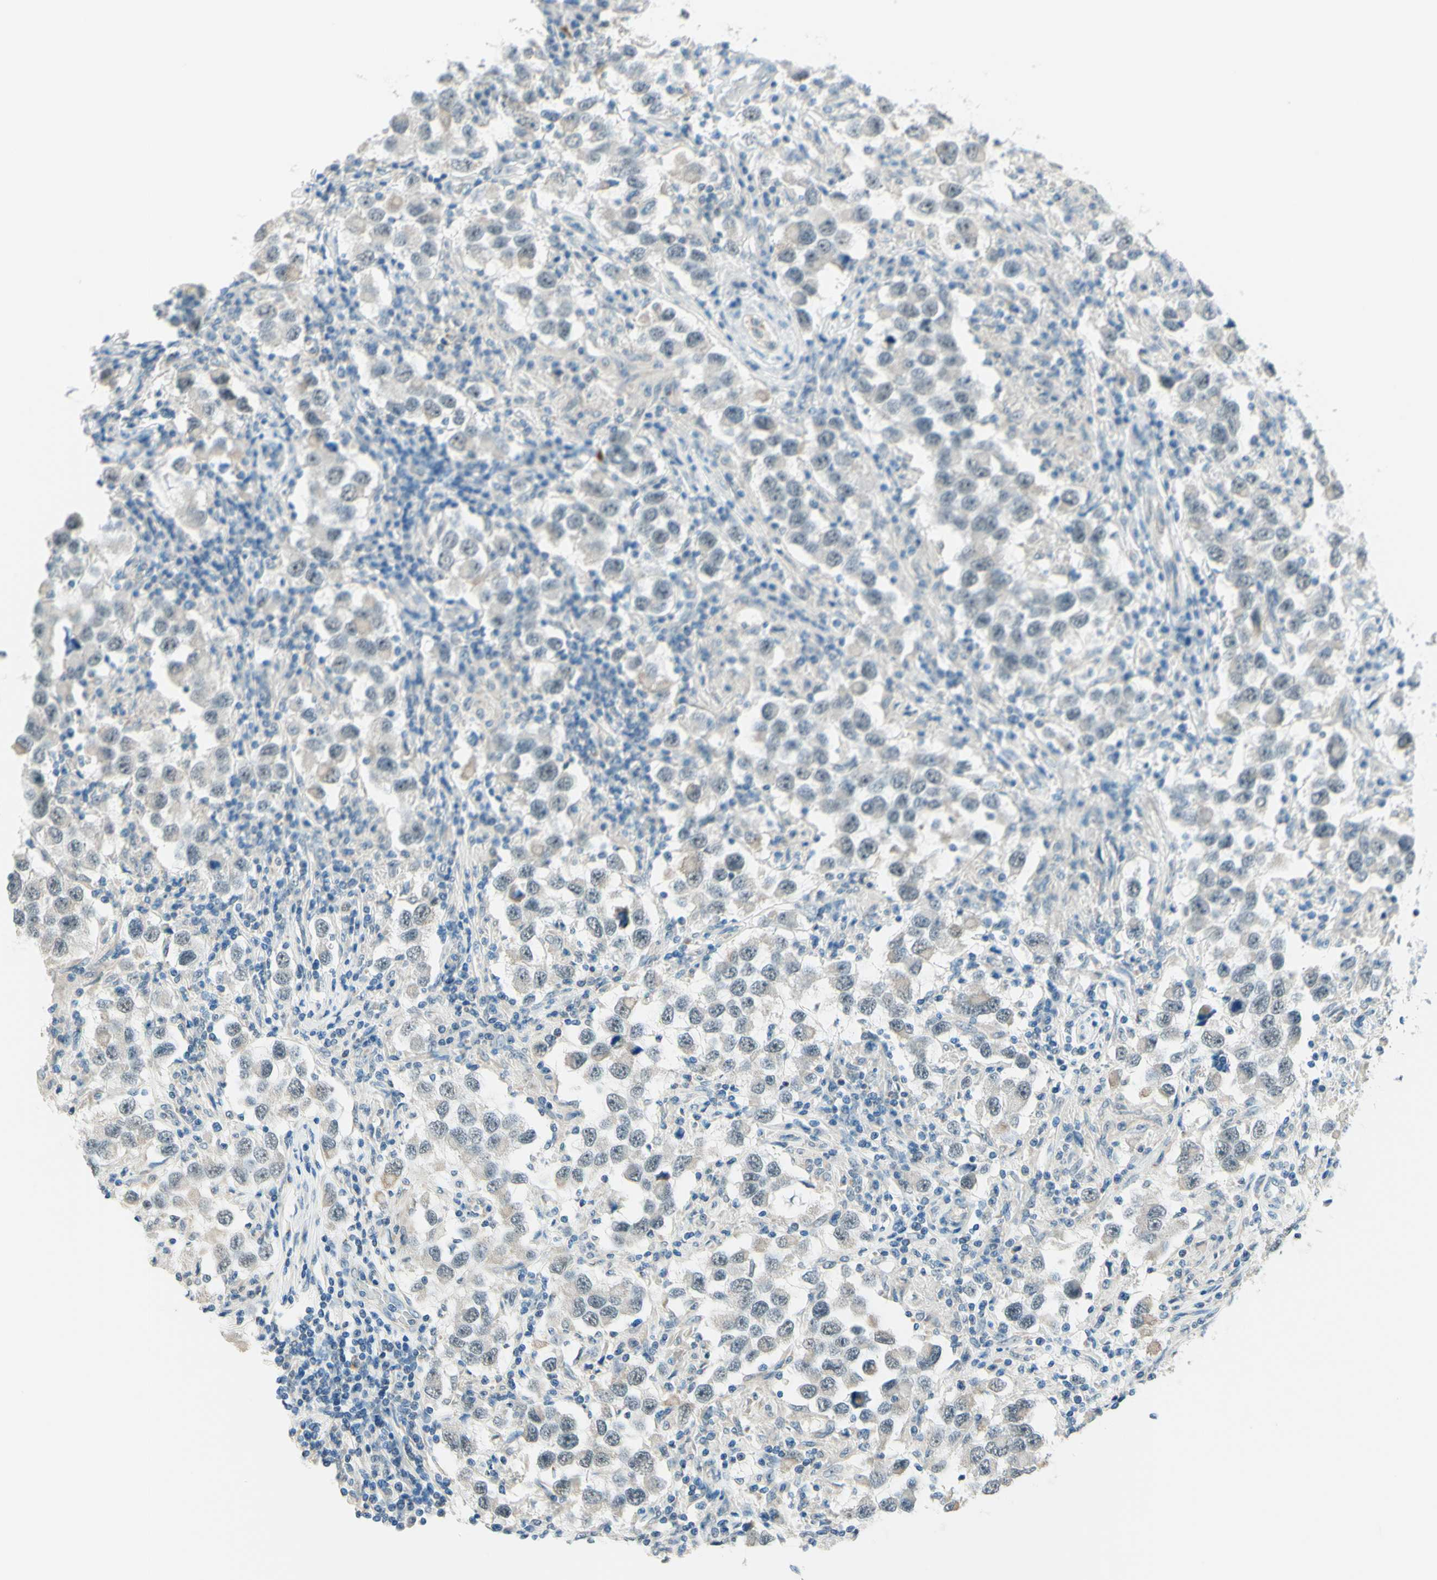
{"staining": {"intensity": "weak", "quantity": "<25%", "location": "nuclear"}, "tissue": "testis cancer", "cell_type": "Tumor cells", "image_type": "cancer", "snomed": [{"axis": "morphology", "description": "Carcinoma, Embryonal, NOS"}, {"axis": "topography", "description": "Testis"}], "caption": "Immunohistochemical staining of testis cancer (embryonal carcinoma) displays no significant expression in tumor cells.", "gene": "JPH1", "patient": {"sex": "male", "age": 21}}